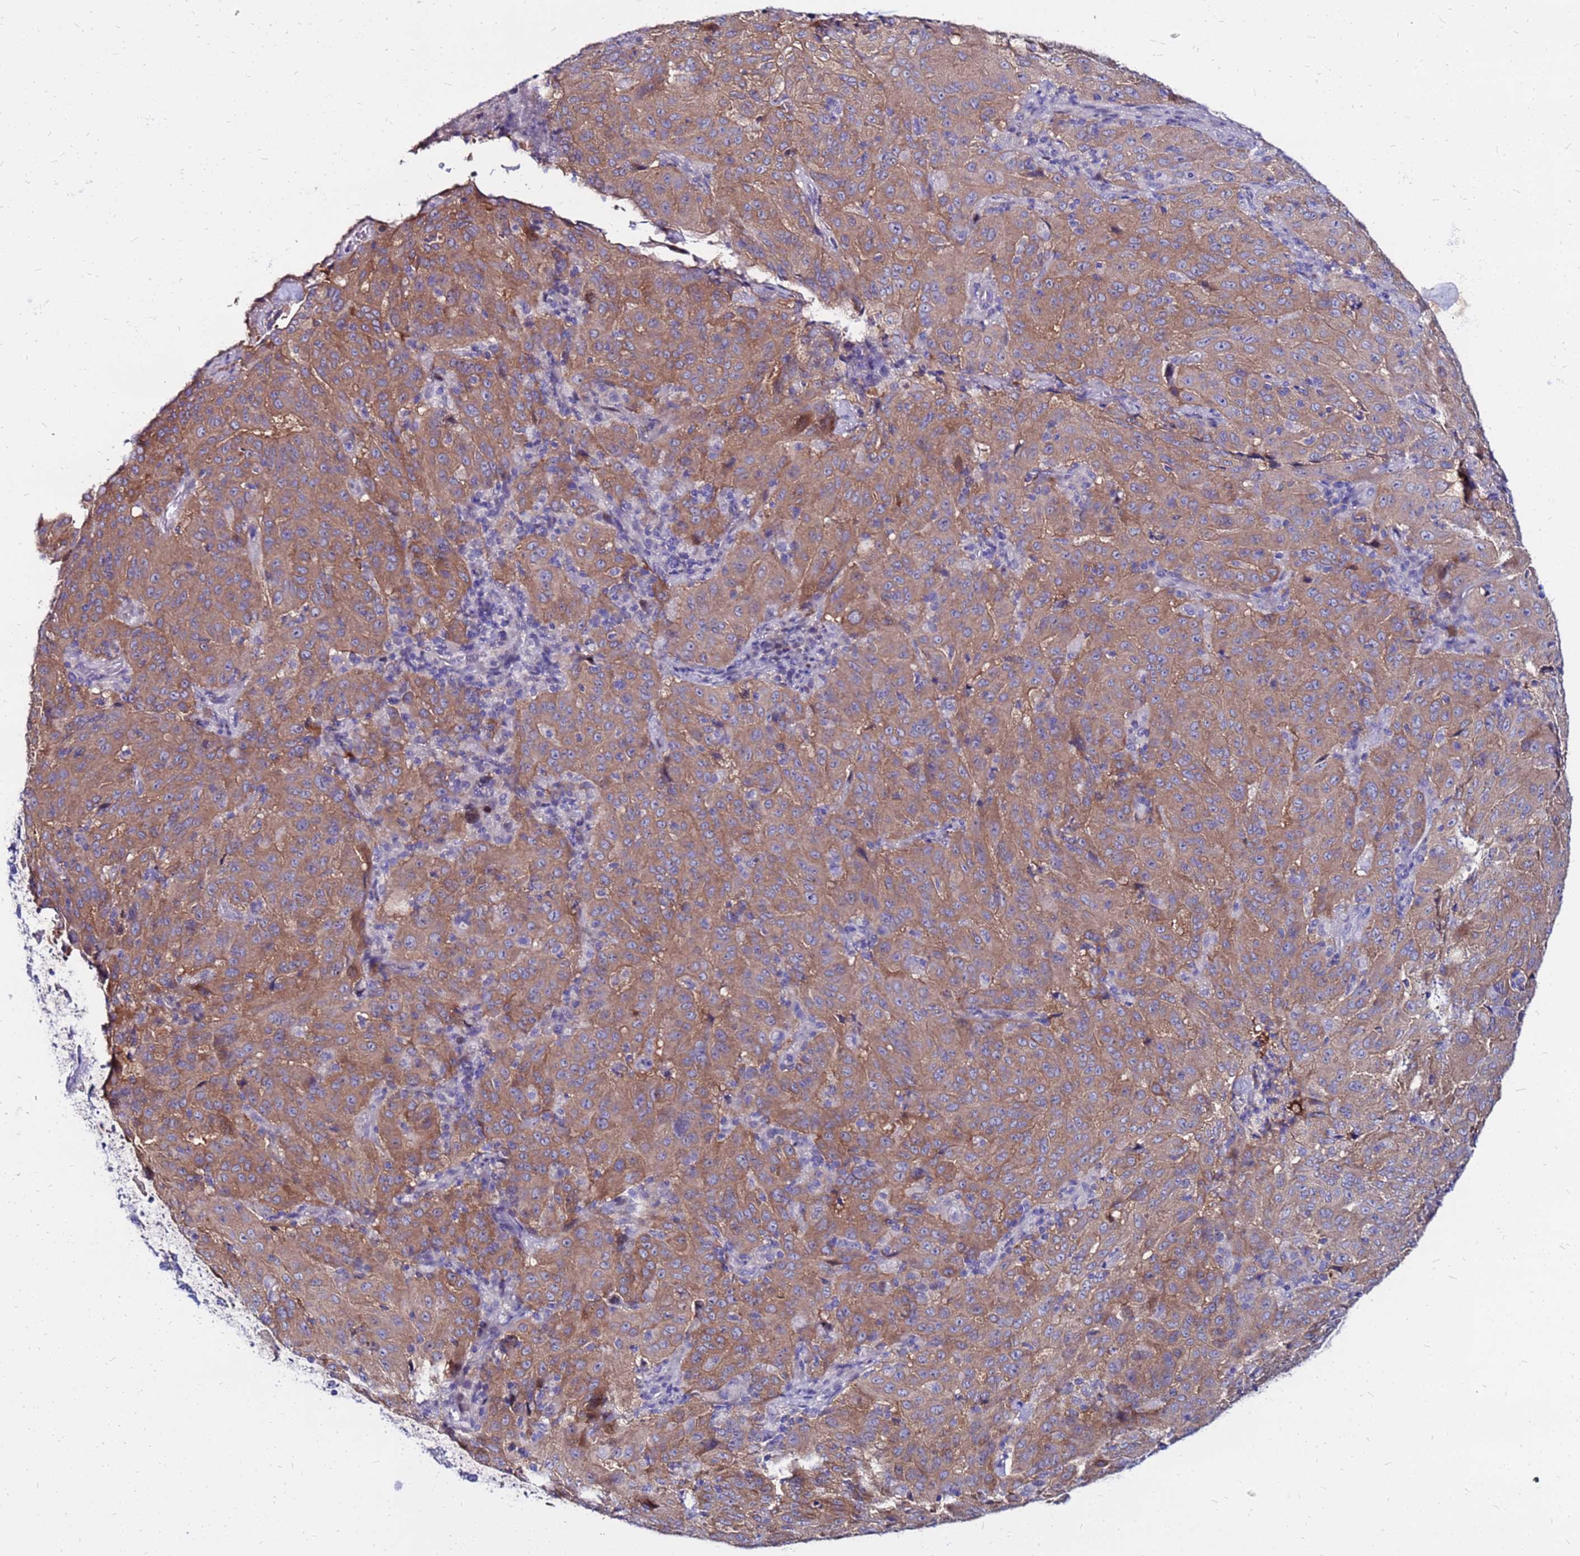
{"staining": {"intensity": "moderate", "quantity": ">75%", "location": "cytoplasmic/membranous"}, "tissue": "pancreatic cancer", "cell_type": "Tumor cells", "image_type": "cancer", "snomed": [{"axis": "morphology", "description": "Adenocarcinoma, NOS"}, {"axis": "topography", "description": "Pancreas"}], "caption": "Immunohistochemistry staining of pancreatic cancer (adenocarcinoma), which exhibits medium levels of moderate cytoplasmic/membranous staining in approximately >75% of tumor cells indicating moderate cytoplasmic/membranous protein expression. The staining was performed using DAB (brown) for protein detection and nuclei were counterstained in hematoxylin (blue).", "gene": "ARHGEF5", "patient": {"sex": "male", "age": 63}}